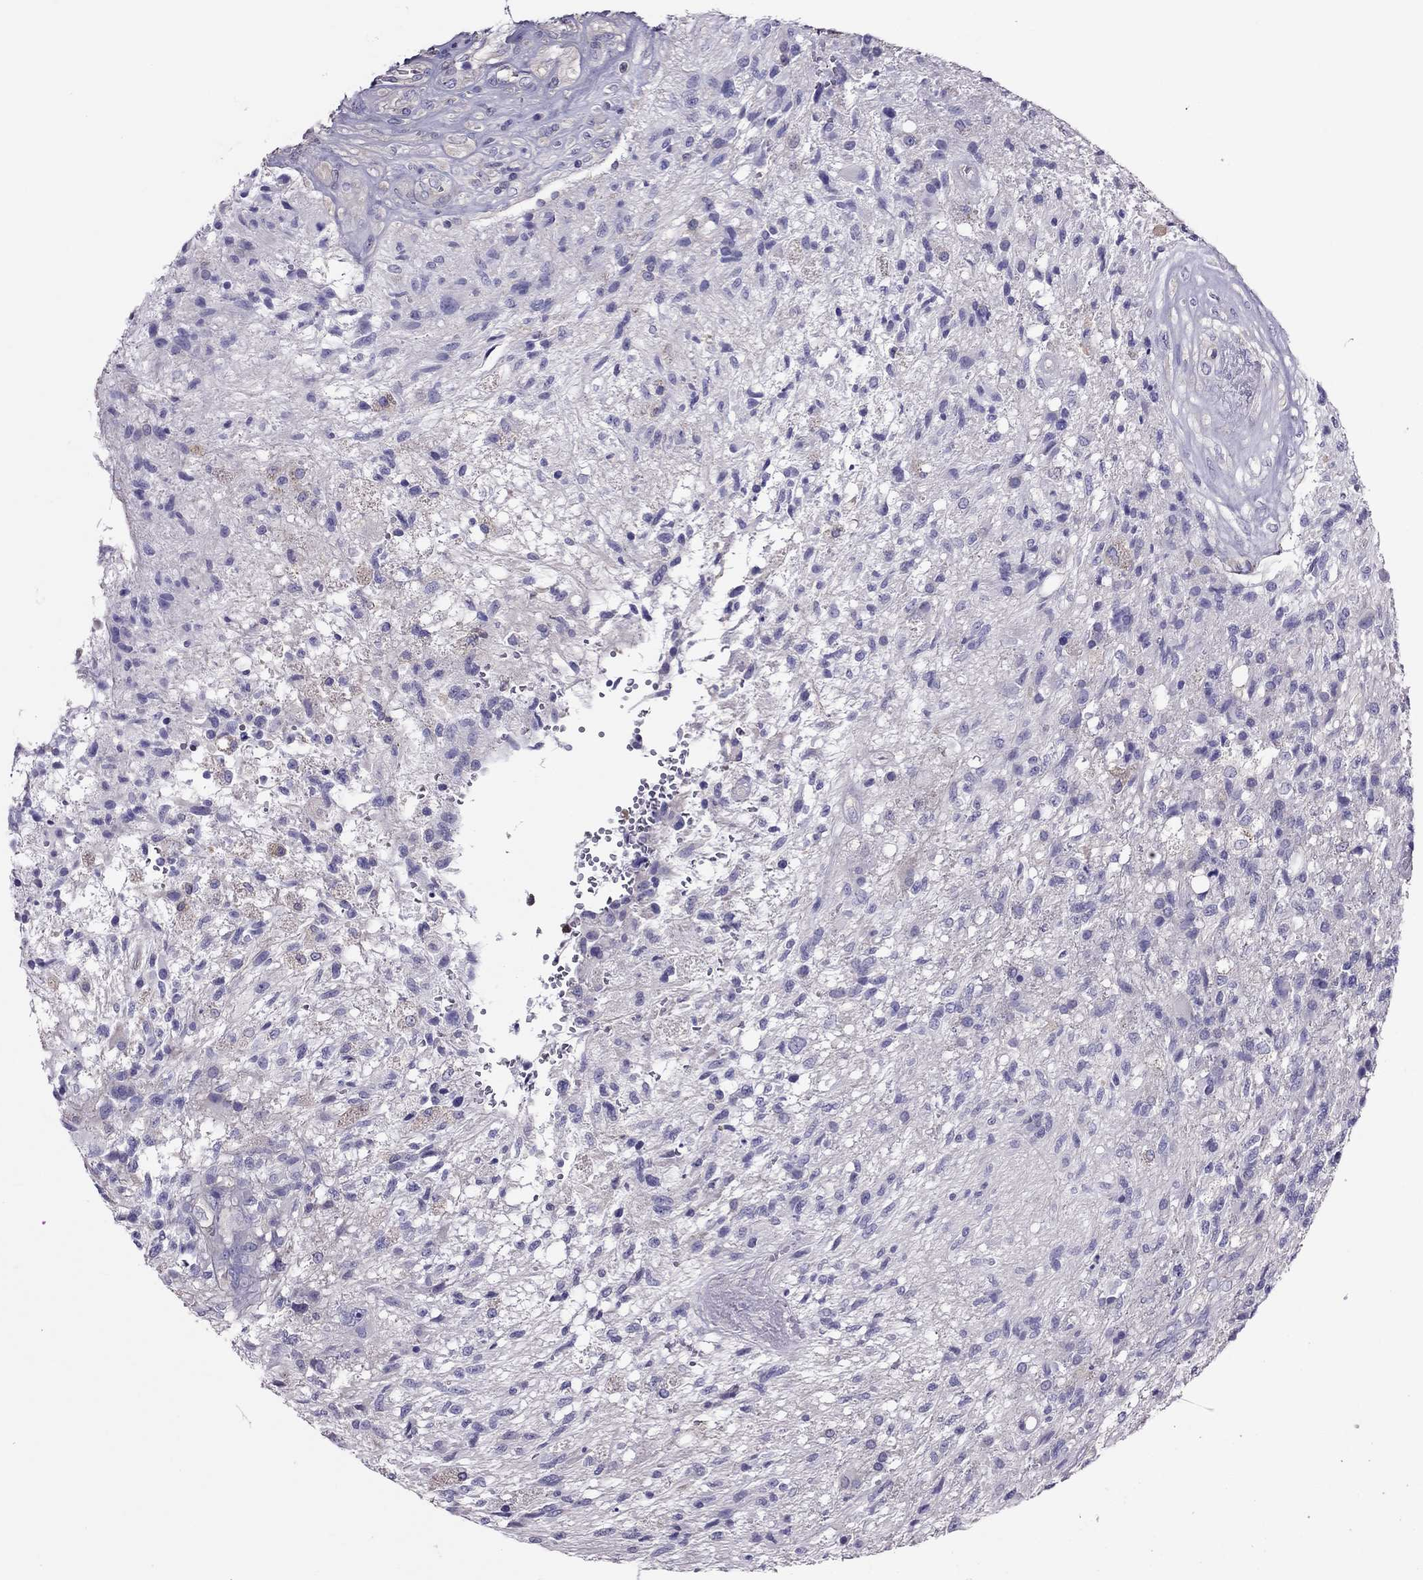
{"staining": {"intensity": "negative", "quantity": "none", "location": "none"}, "tissue": "glioma", "cell_type": "Tumor cells", "image_type": "cancer", "snomed": [{"axis": "morphology", "description": "Glioma, malignant, High grade"}, {"axis": "topography", "description": "Brain"}], "caption": "Immunohistochemistry of human glioma shows no positivity in tumor cells.", "gene": "TEX22", "patient": {"sex": "male", "age": 56}}